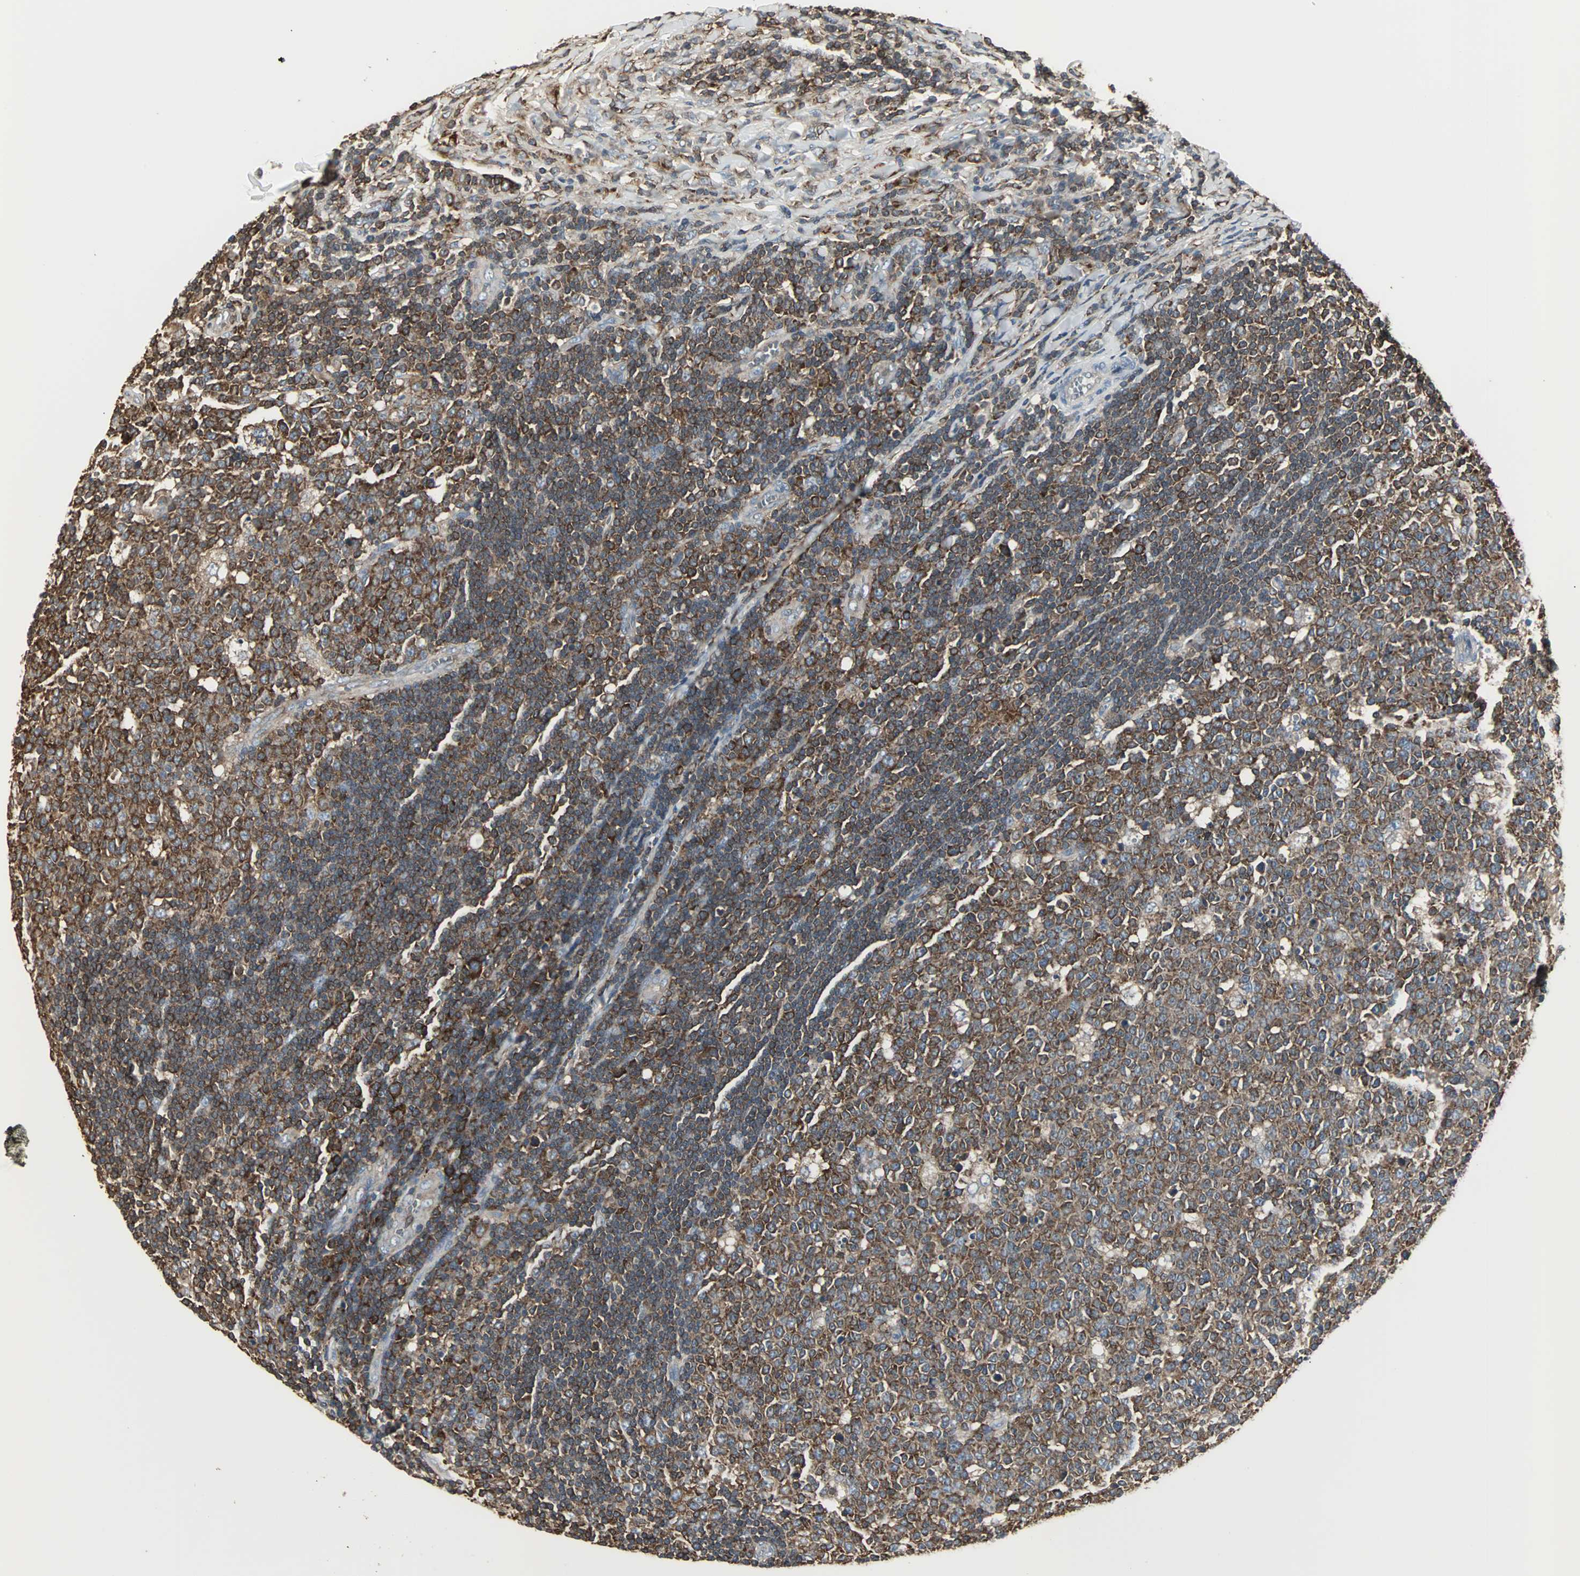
{"staining": {"intensity": "strong", "quantity": ">75%", "location": "cytoplasmic/membranous"}, "tissue": "lymph node", "cell_type": "Germinal center cells", "image_type": "normal", "snomed": [{"axis": "morphology", "description": "Normal tissue, NOS"}, {"axis": "topography", "description": "Lymph node"}, {"axis": "topography", "description": "Salivary gland"}], "caption": "Brown immunohistochemical staining in normal lymph node exhibits strong cytoplasmic/membranous positivity in approximately >75% of germinal center cells.", "gene": "LRRFIP1", "patient": {"sex": "male", "age": 8}}